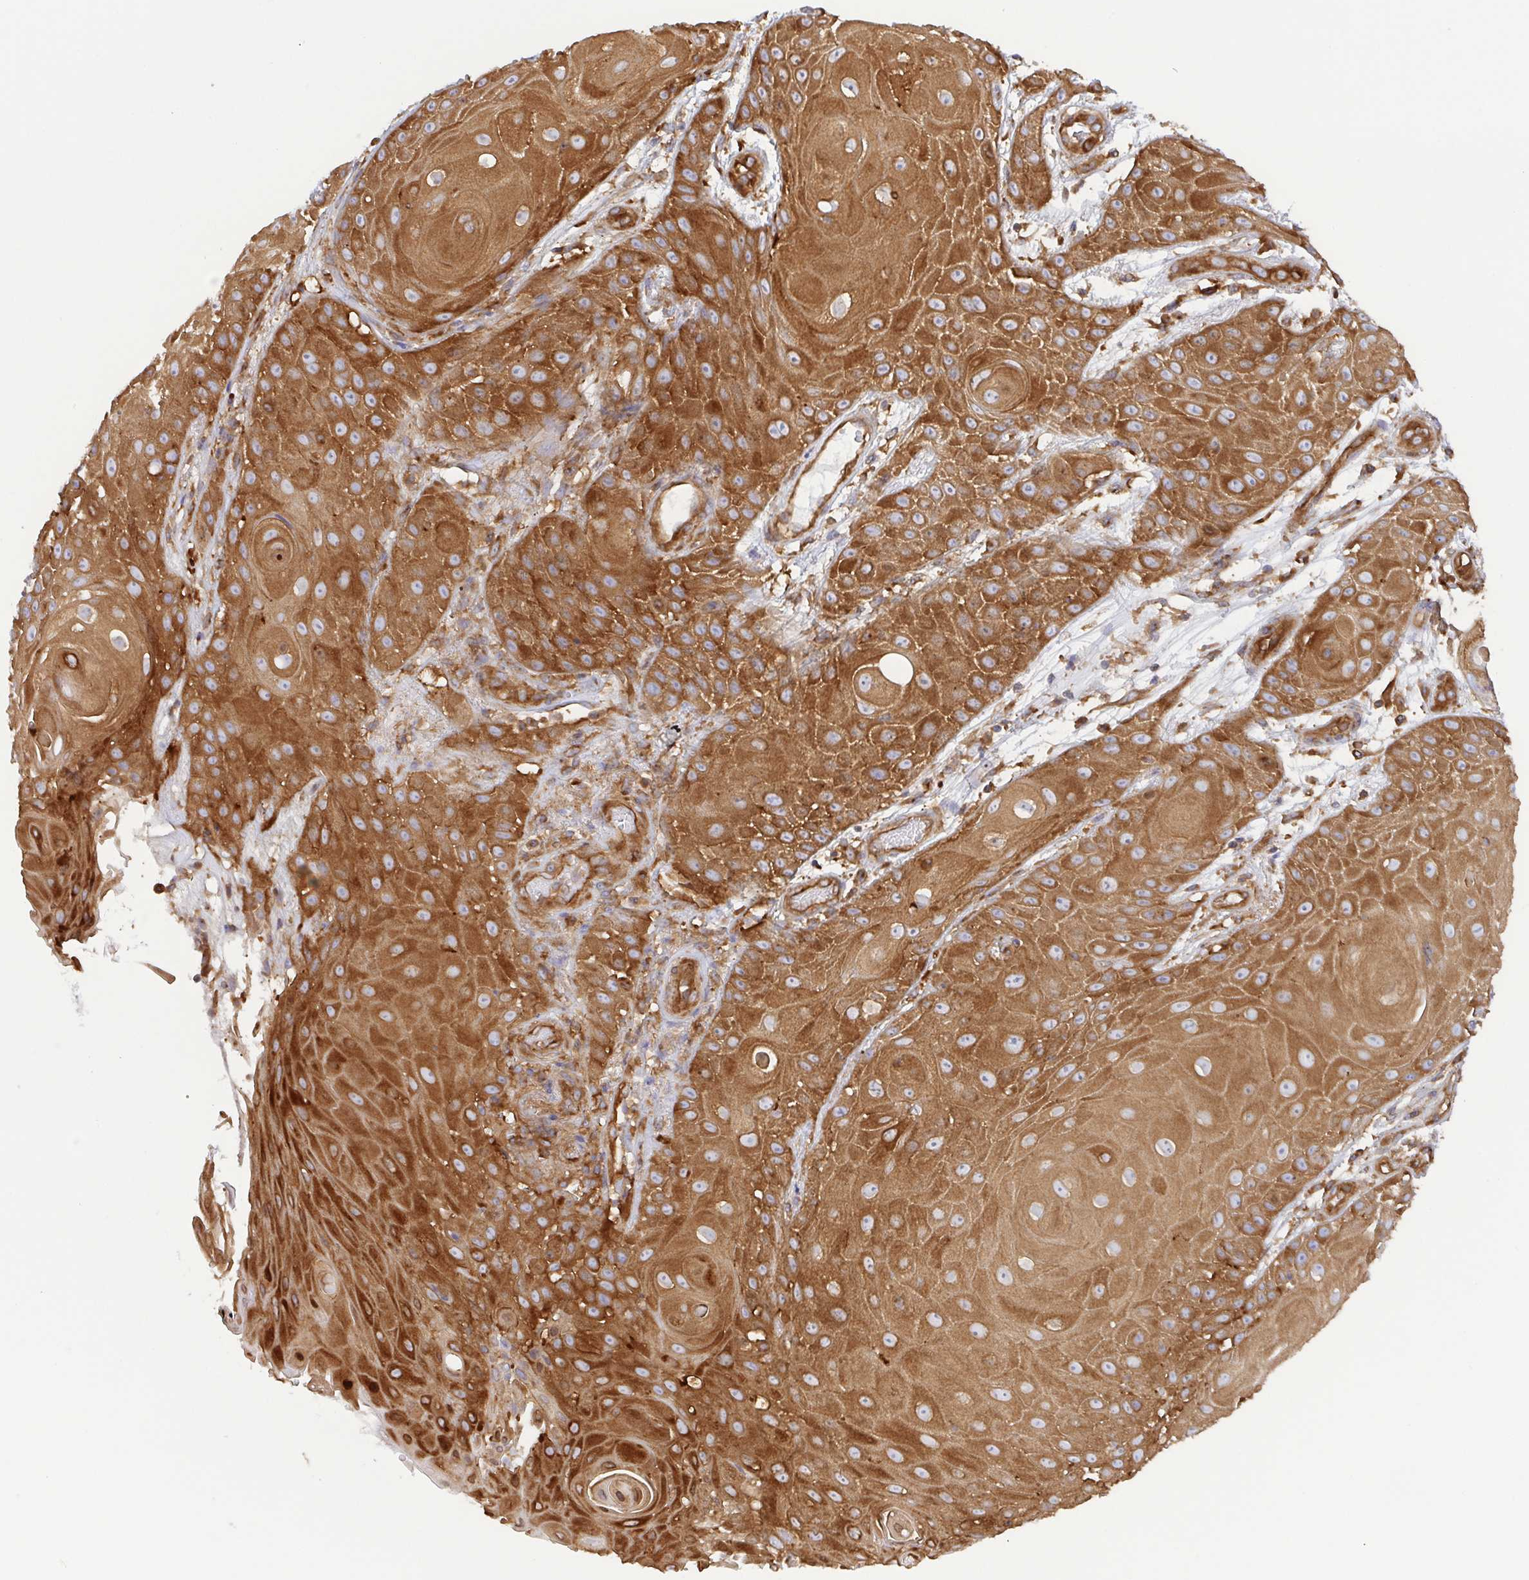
{"staining": {"intensity": "strong", "quantity": ">75%", "location": "cytoplasmic/membranous"}, "tissue": "skin cancer", "cell_type": "Tumor cells", "image_type": "cancer", "snomed": [{"axis": "morphology", "description": "Squamous cell carcinoma, NOS"}, {"axis": "topography", "description": "Skin"}], "caption": "Human skin cancer stained for a protein (brown) demonstrates strong cytoplasmic/membranous positive staining in about >75% of tumor cells.", "gene": "KIF5B", "patient": {"sex": "male", "age": 62}}